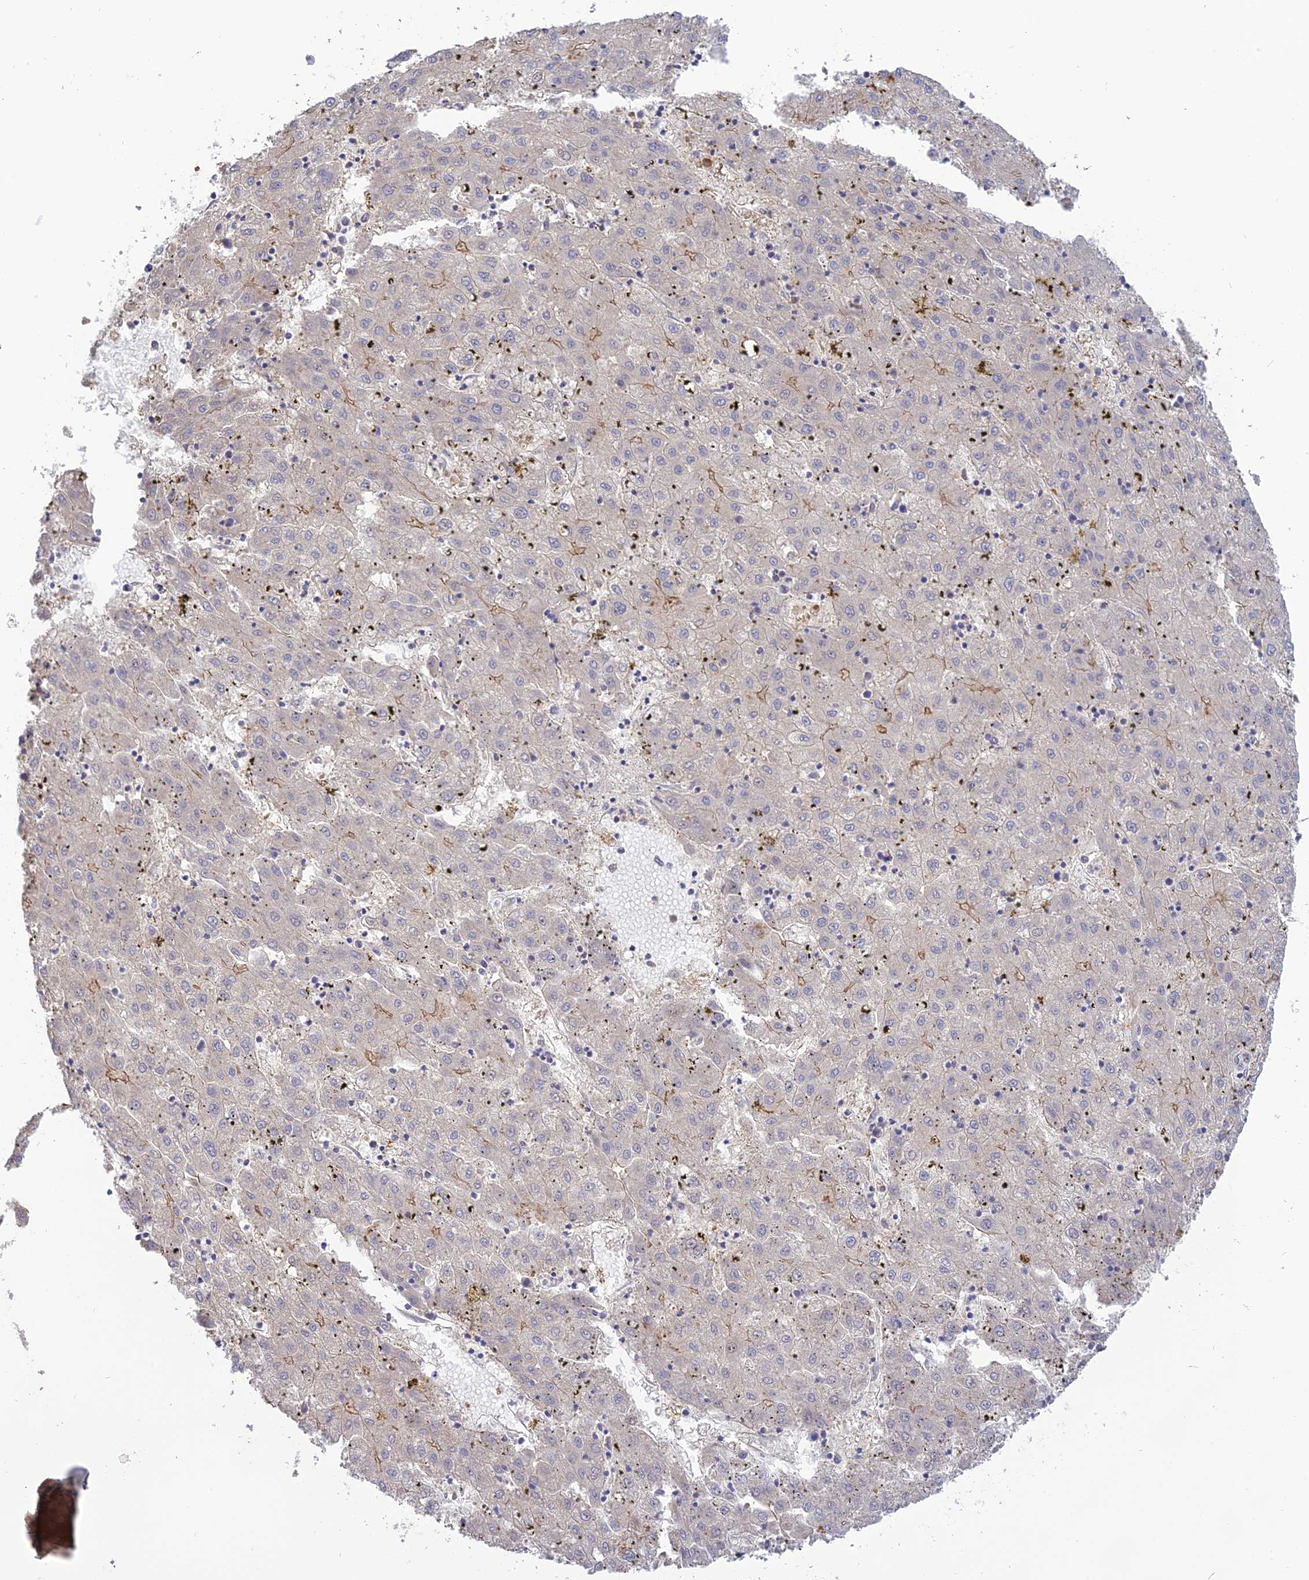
{"staining": {"intensity": "negative", "quantity": "none", "location": "none"}, "tissue": "liver cancer", "cell_type": "Tumor cells", "image_type": "cancer", "snomed": [{"axis": "morphology", "description": "Carcinoma, Hepatocellular, NOS"}, {"axis": "topography", "description": "Liver"}], "caption": "The image demonstrates no staining of tumor cells in liver cancer. Brightfield microscopy of immunohistochemistry stained with DAB (brown) and hematoxylin (blue), captured at high magnification.", "gene": "SFT2D2", "patient": {"sex": "male", "age": 72}}